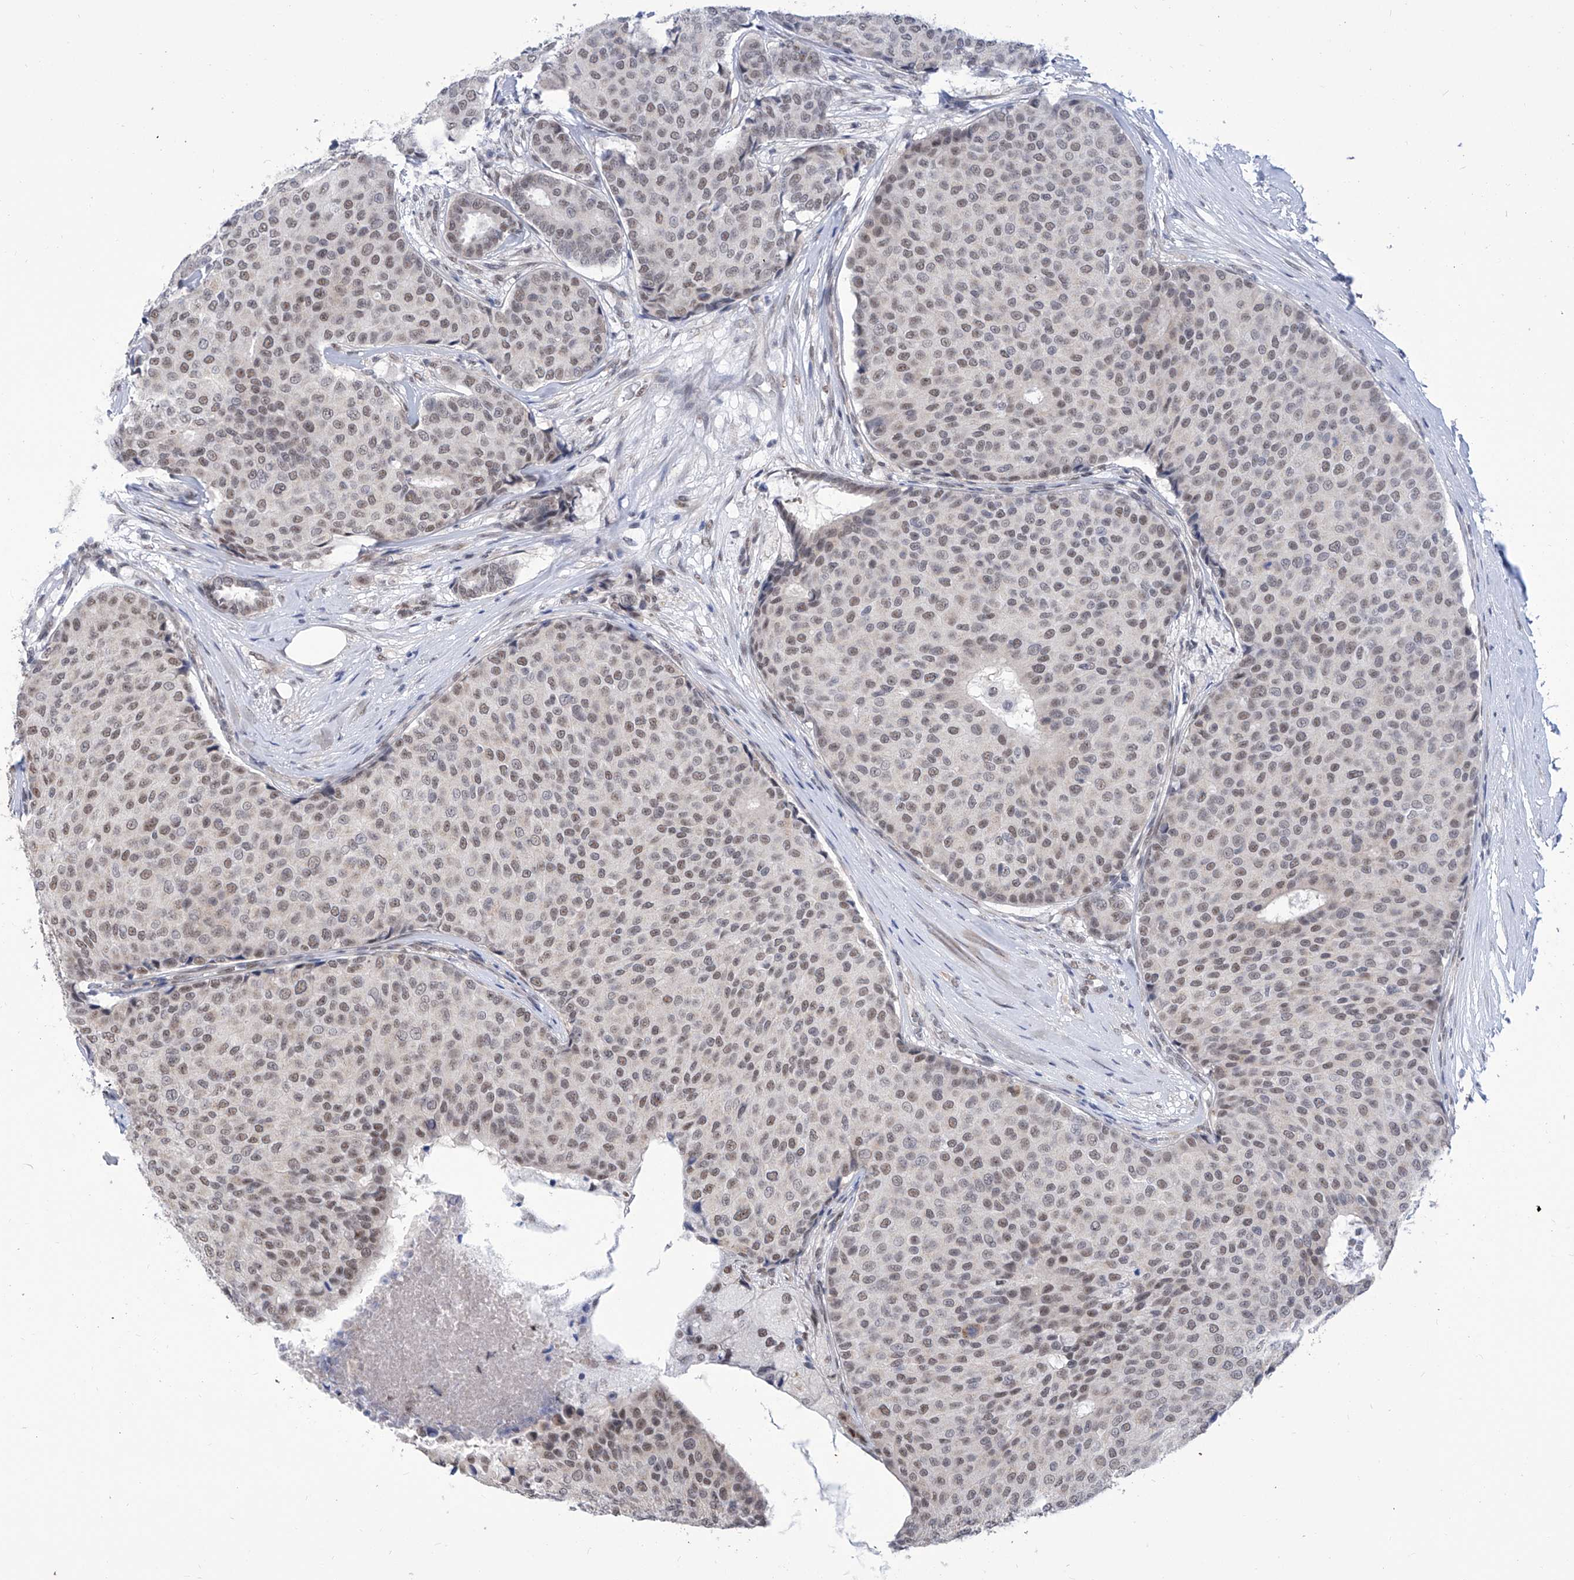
{"staining": {"intensity": "moderate", "quantity": ">75%", "location": "nuclear"}, "tissue": "breast cancer", "cell_type": "Tumor cells", "image_type": "cancer", "snomed": [{"axis": "morphology", "description": "Duct carcinoma"}, {"axis": "topography", "description": "Breast"}], "caption": "Protein analysis of breast intraductal carcinoma tissue exhibits moderate nuclear expression in approximately >75% of tumor cells. The staining was performed using DAB (3,3'-diaminobenzidine) to visualize the protein expression in brown, while the nuclei were stained in blue with hematoxylin (Magnification: 20x).", "gene": "SART1", "patient": {"sex": "female", "age": 75}}